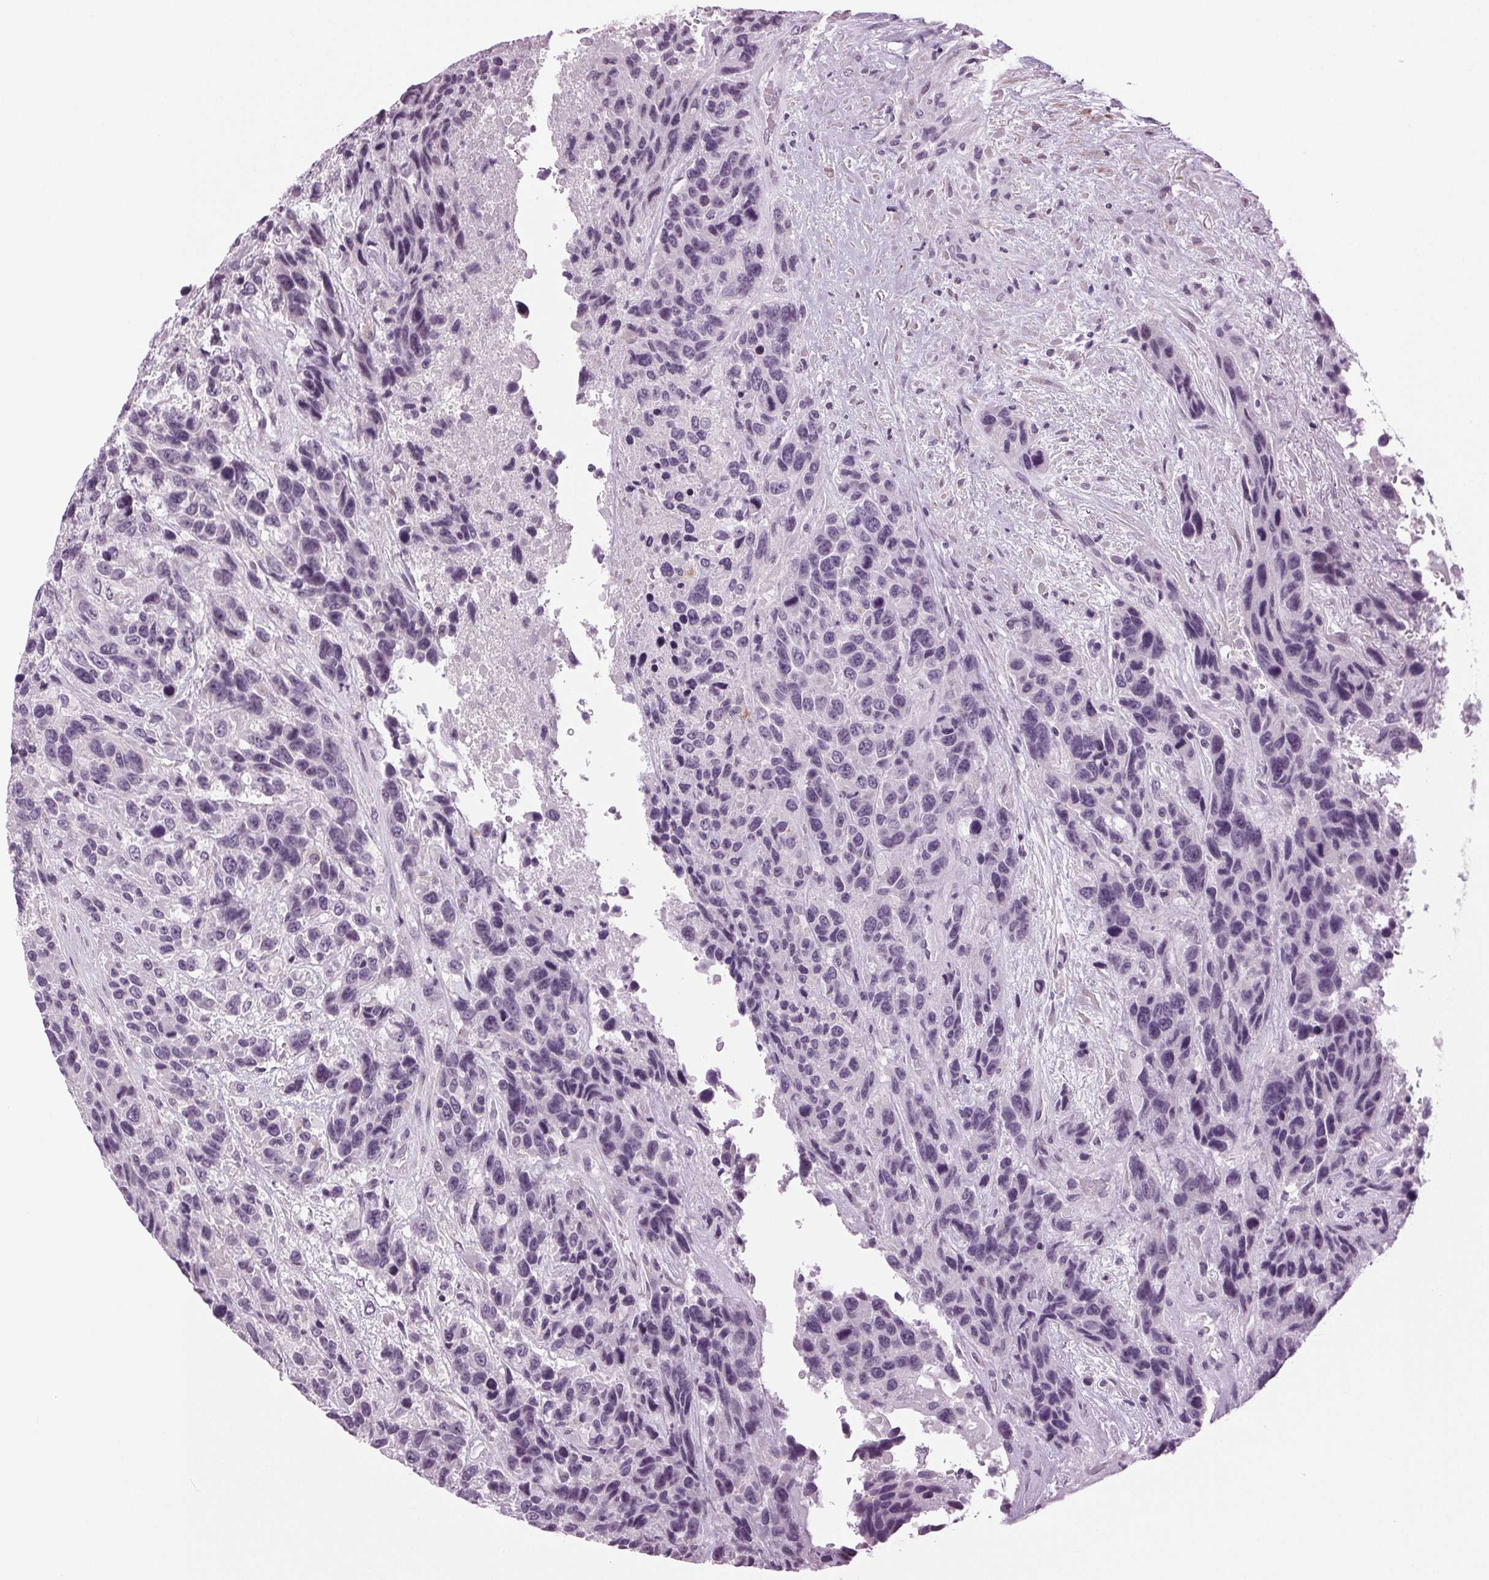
{"staining": {"intensity": "negative", "quantity": "none", "location": "none"}, "tissue": "urothelial cancer", "cell_type": "Tumor cells", "image_type": "cancer", "snomed": [{"axis": "morphology", "description": "Urothelial carcinoma, High grade"}, {"axis": "topography", "description": "Urinary bladder"}], "caption": "Urothelial cancer was stained to show a protein in brown. There is no significant expression in tumor cells.", "gene": "DNAH12", "patient": {"sex": "female", "age": 70}}